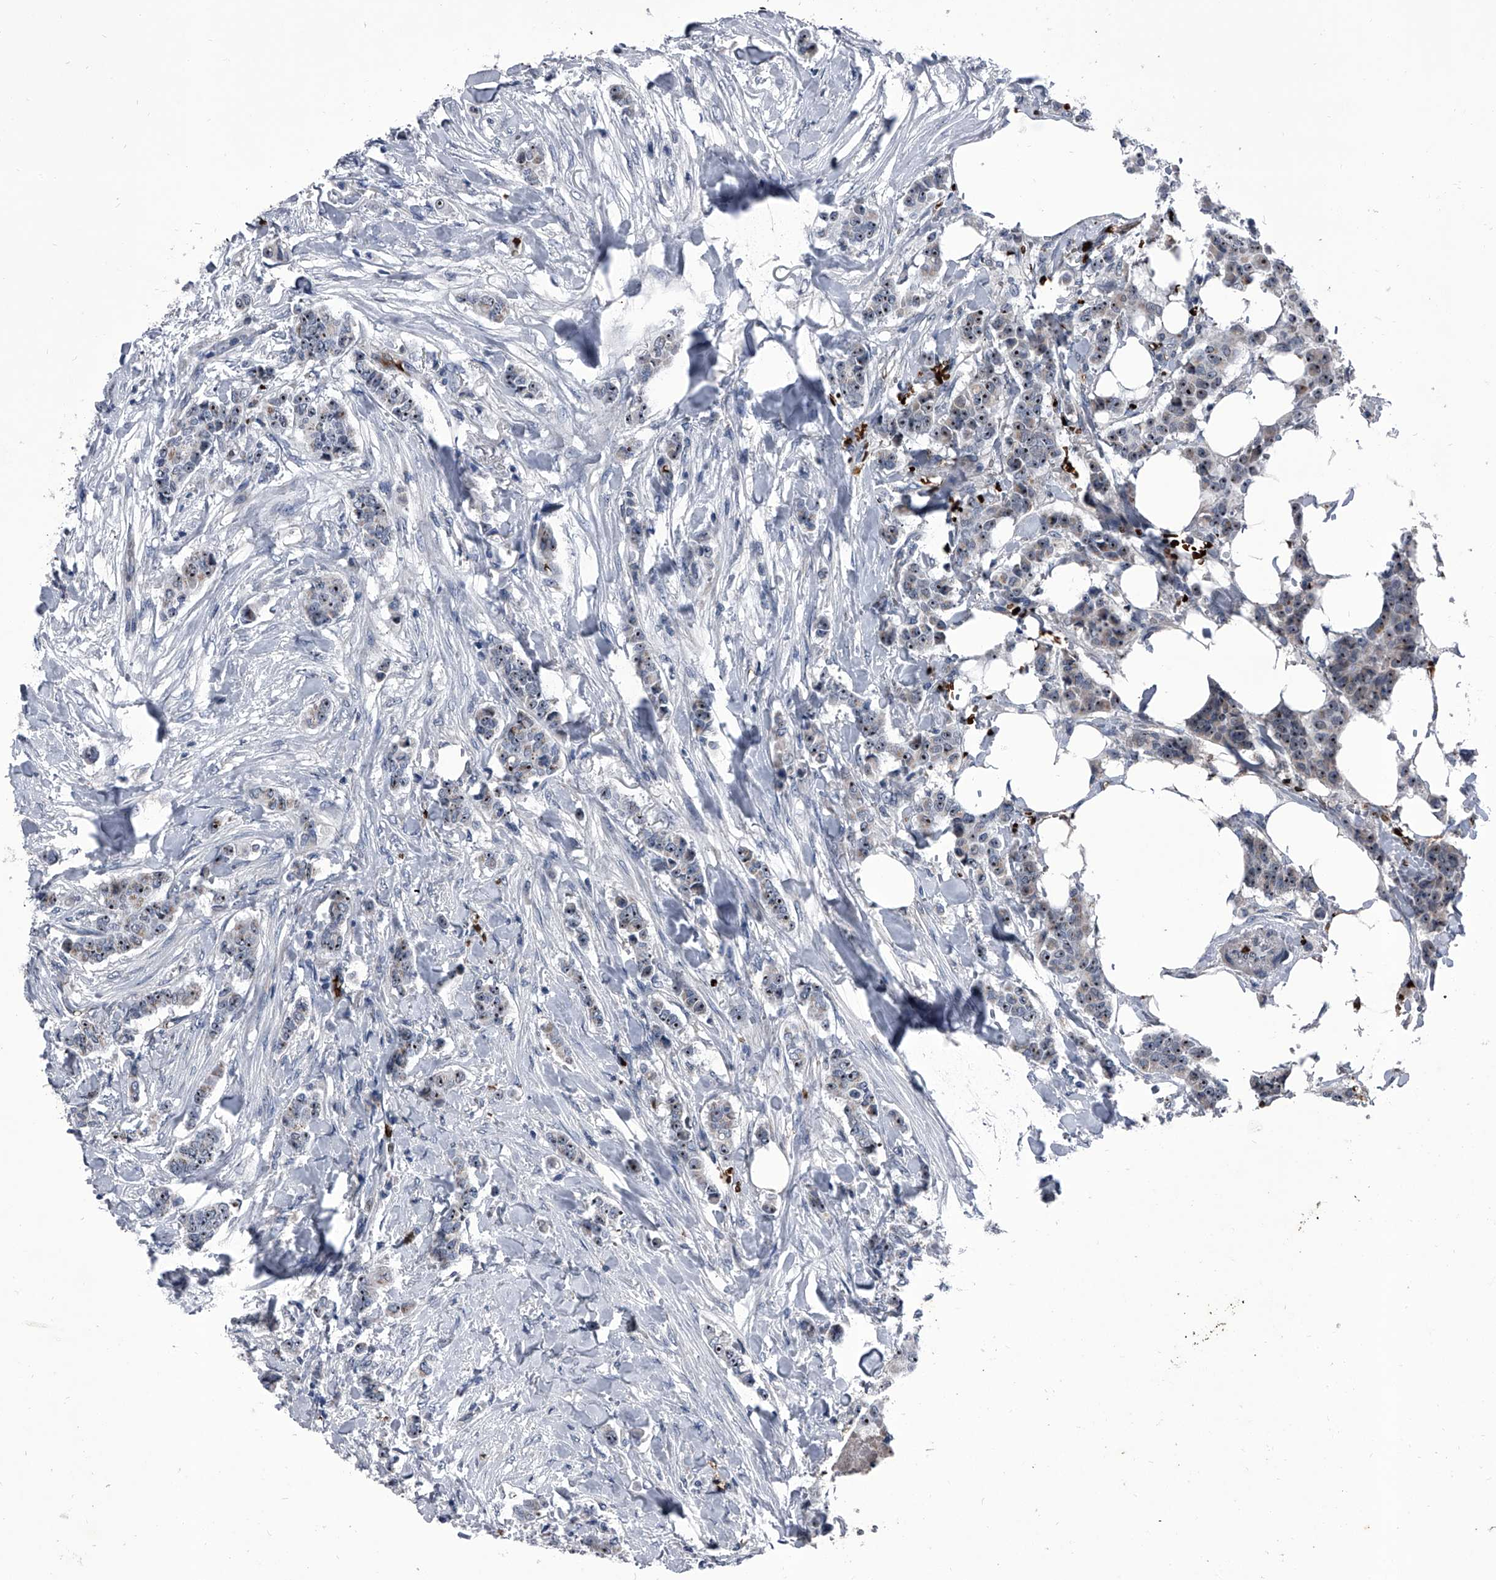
{"staining": {"intensity": "moderate", "quantity": ">75%", "location": "nuclear"}, "tissue": "breast cancer", "cell_type": "Tumor cells", "image_type": "cancer", "snomed": [{"axis": "morphology", "description": "Duct carcinoma"}, {"axis": "topography", "description": "Breast"}], "caption": "Protein expression by IHC demonstrates moderate nuclear expression in about >75% of tumor cells in breast cancer (infiltrating ductal carcinoma).", "gene": "CEP85L", "patient": {"sex": "female", "age": 40}}